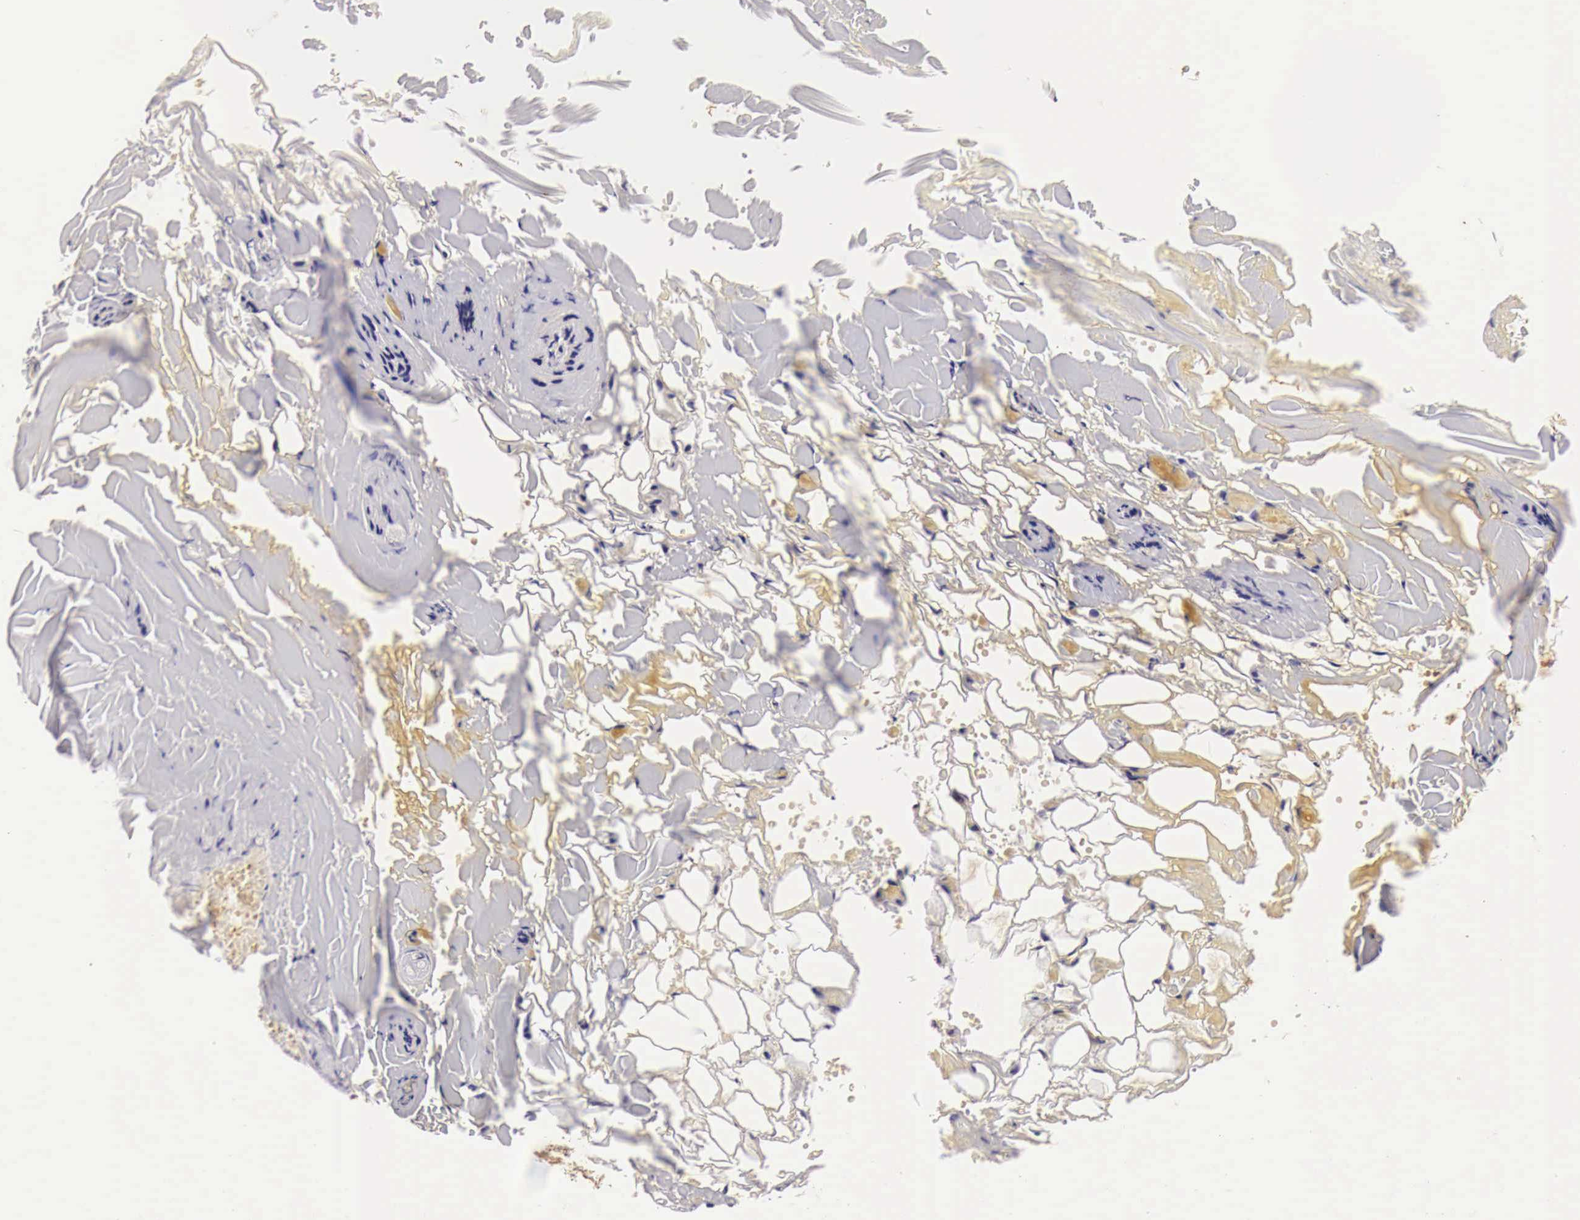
{"staining": {"intensity": "negative", "quantity": "none", "location": "none"}, "tissue": "salivary gland", "cell_type": "Glandular cells", "image_type": "normal", "snomed": [{"axis": "morphology", "description": "Normal tissue, NOS"}, {"axis": "topography", "description": "Salivary gland"}, {"axis": "topography", "description": "Peripheral nerve tissue"}], "caption": "Photomicrograph shows no significant protein staining in glandular cells of normal salivary gland. (DAB (3,3'-diaminobenzidine) IHC with hematoxylin counter stain).", "gene": "LAMB2", "patient": {"sex": "male", "age": 62}}